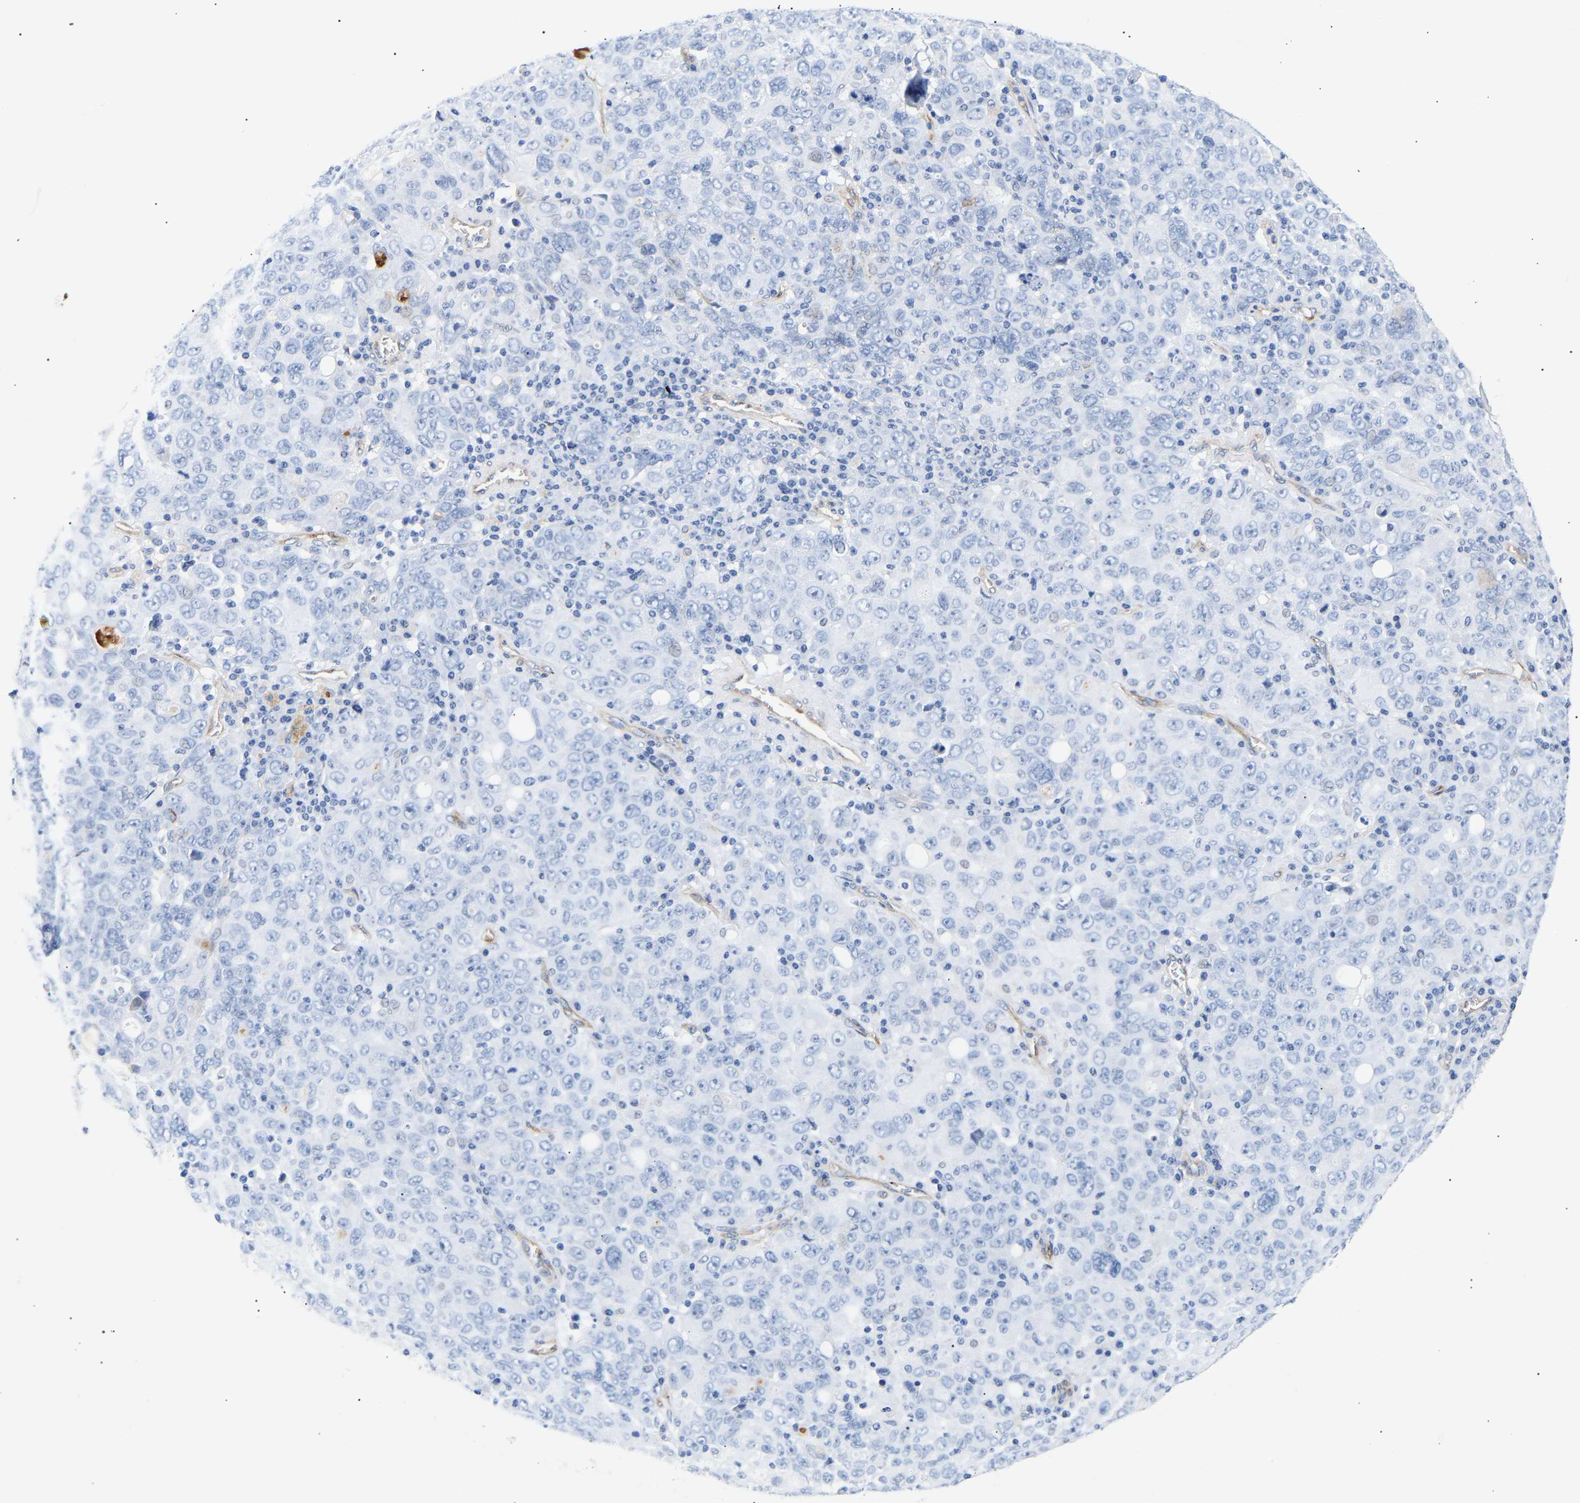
{"staining": {"intensity": "negative", "quantity": "none", "location": "none"}, "tissue": "ovarian cancer", "cell_type": "Tumor cells", "image_type": "cancer", "snomed": [{"axis": "morphology", "description": "Carcinoma, endometroid"}, {"axis": "topography", "description": "Ovary"}], "caption": "This photomicrograph is of ovarian cancer (endometroid carcinoma) stained with IHC to label a protein in brown with the nuclei are counter-stained blue. There is no expression in tumor cells.", "gene": "IGFBP7", "patient": {"sex": "female", "age": 62}}